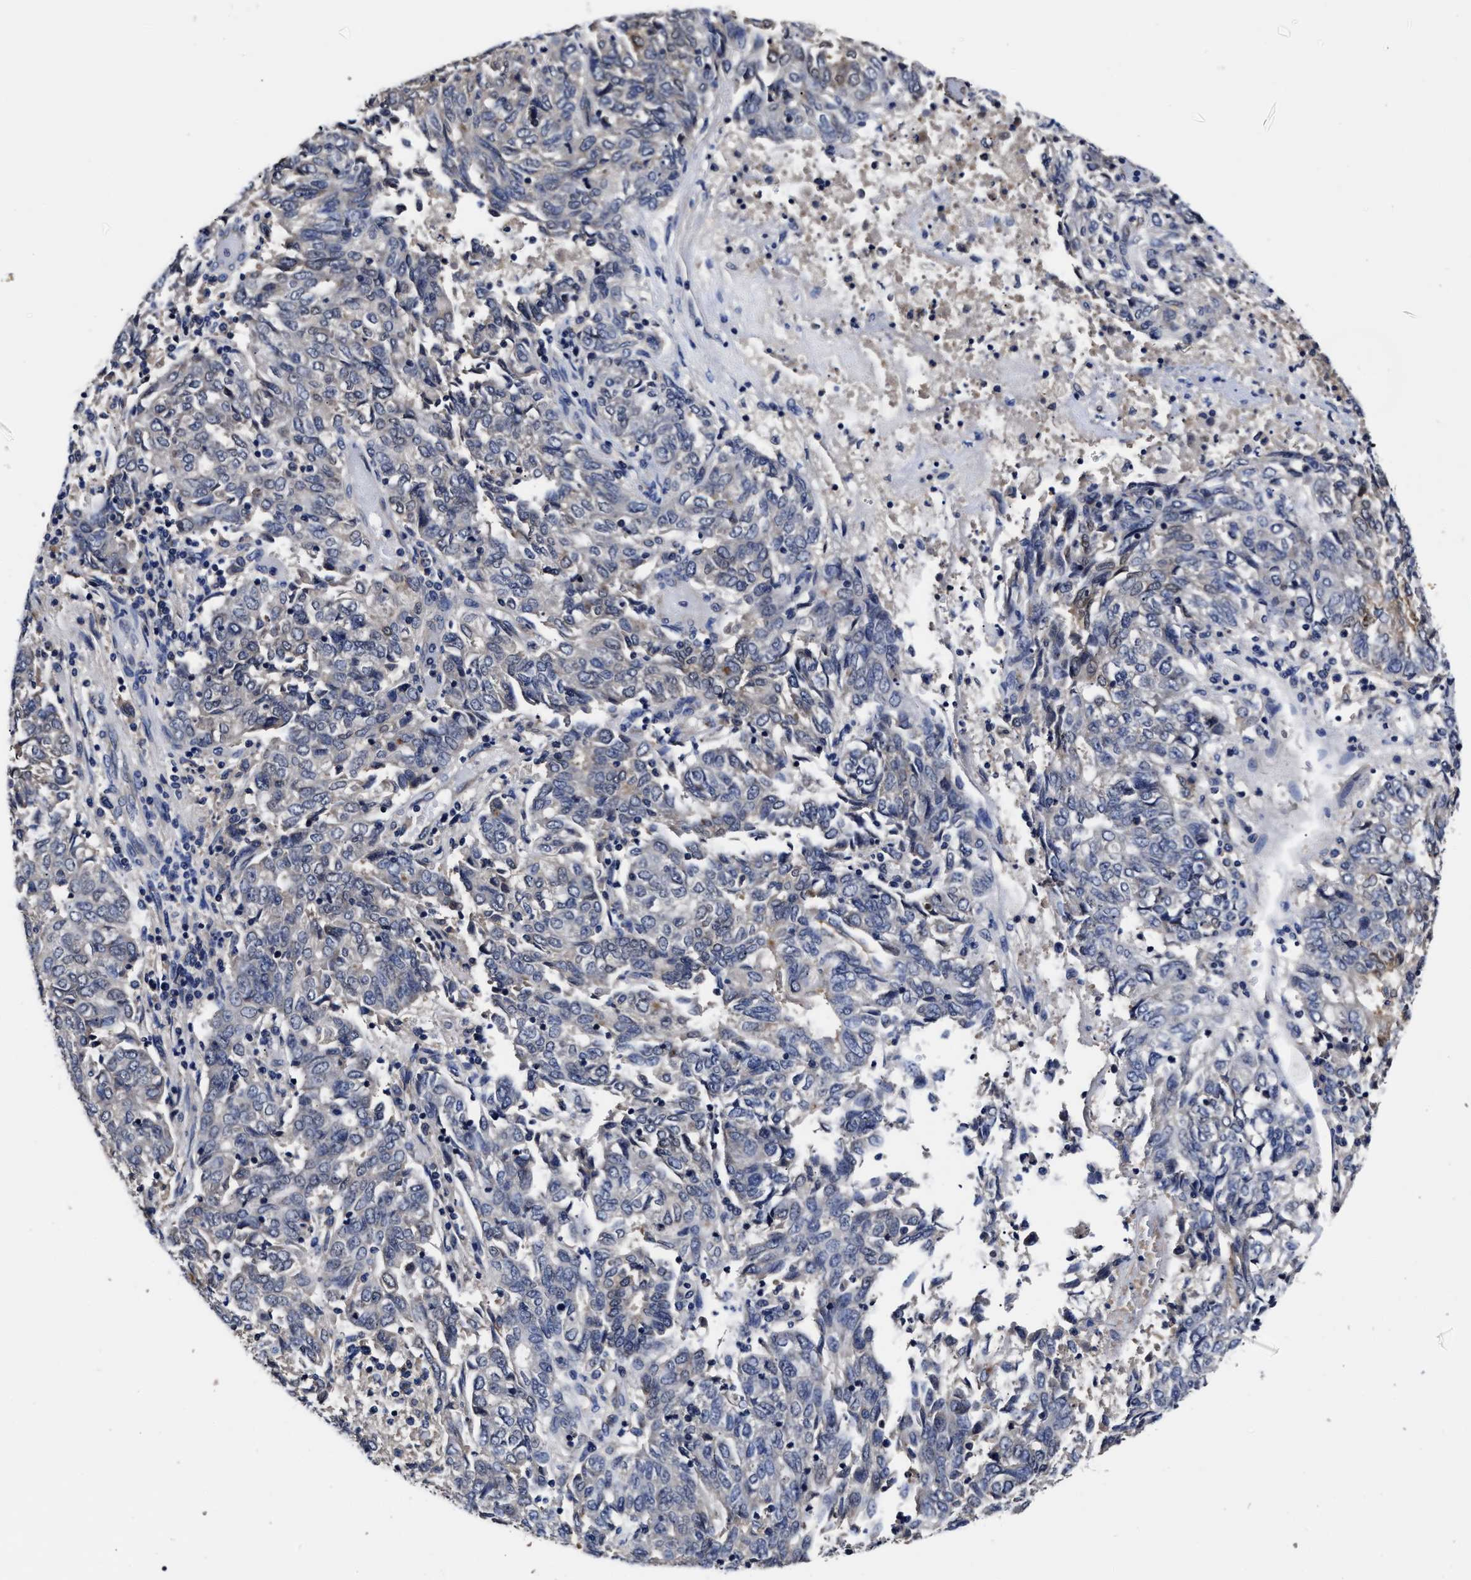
{"staining": {"intensity": "weak", "quantity": "<25%", "location": "cytoplasmic/membranous"}, "tissue": "endometrial cancer", "cell_type": "Tumor cells", "image_type": "cancer", "snomed": [{"axis": "morphology", "description": "Adenocarcinoma, NOS"}, {"axis": "topography", "description": "Endometrium"}], "caption": "Immunohistochemistry (IHC) of endometrial cancer reveals no positivity in tumor cells. The staining was performed using DAB (3,3'-diaminobenzidine) to visualize the protein expression in brown, while the nuclei were stained in blue with hematoxylin (Magnification: 20x).", "gene": "SOCS5", "patient": {"sex": "female", "age": 80}}